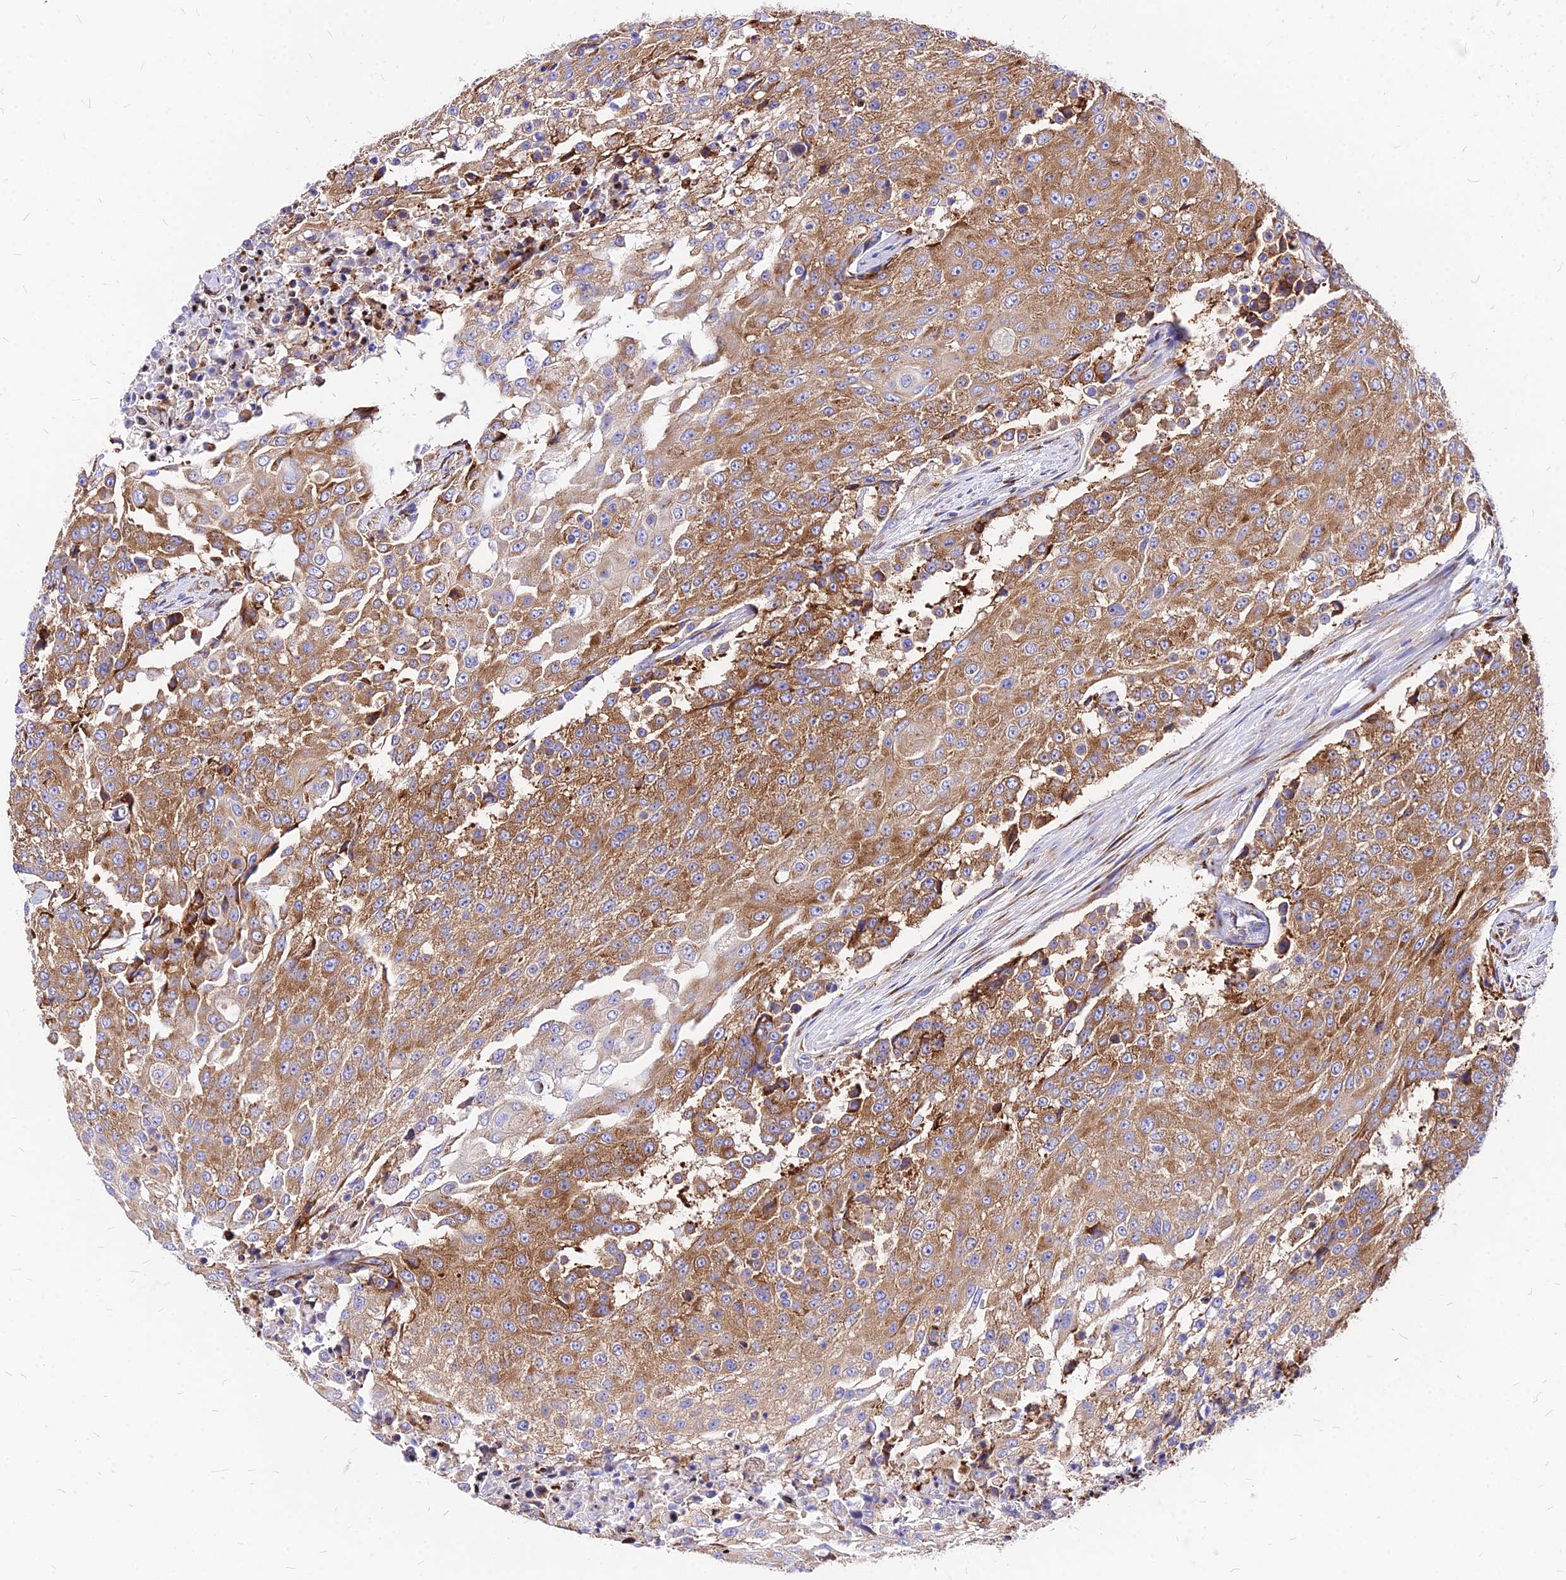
{"staining": {"intensity": "moderate", "quantity": ">75%", "location": "cytoplasmic/membranous"}, "tissue": "urothelial cancer", "cell_type": "Tumor cells", "image_type": "cancer", "snomed": [{"axis": "morphology", "description": "Urothelial carcinoma, High grade"}, {"axis": "topography", "description": "Urinary bladder"}], "caption": "Tumor cells display medium levels of moderate cytoplasmic/membranous expression in approximately >75% of cells in human urothelial carcinoma (high-grade).", "gene": "RPL19", "patient": {"sex": "female", "age": 63}}